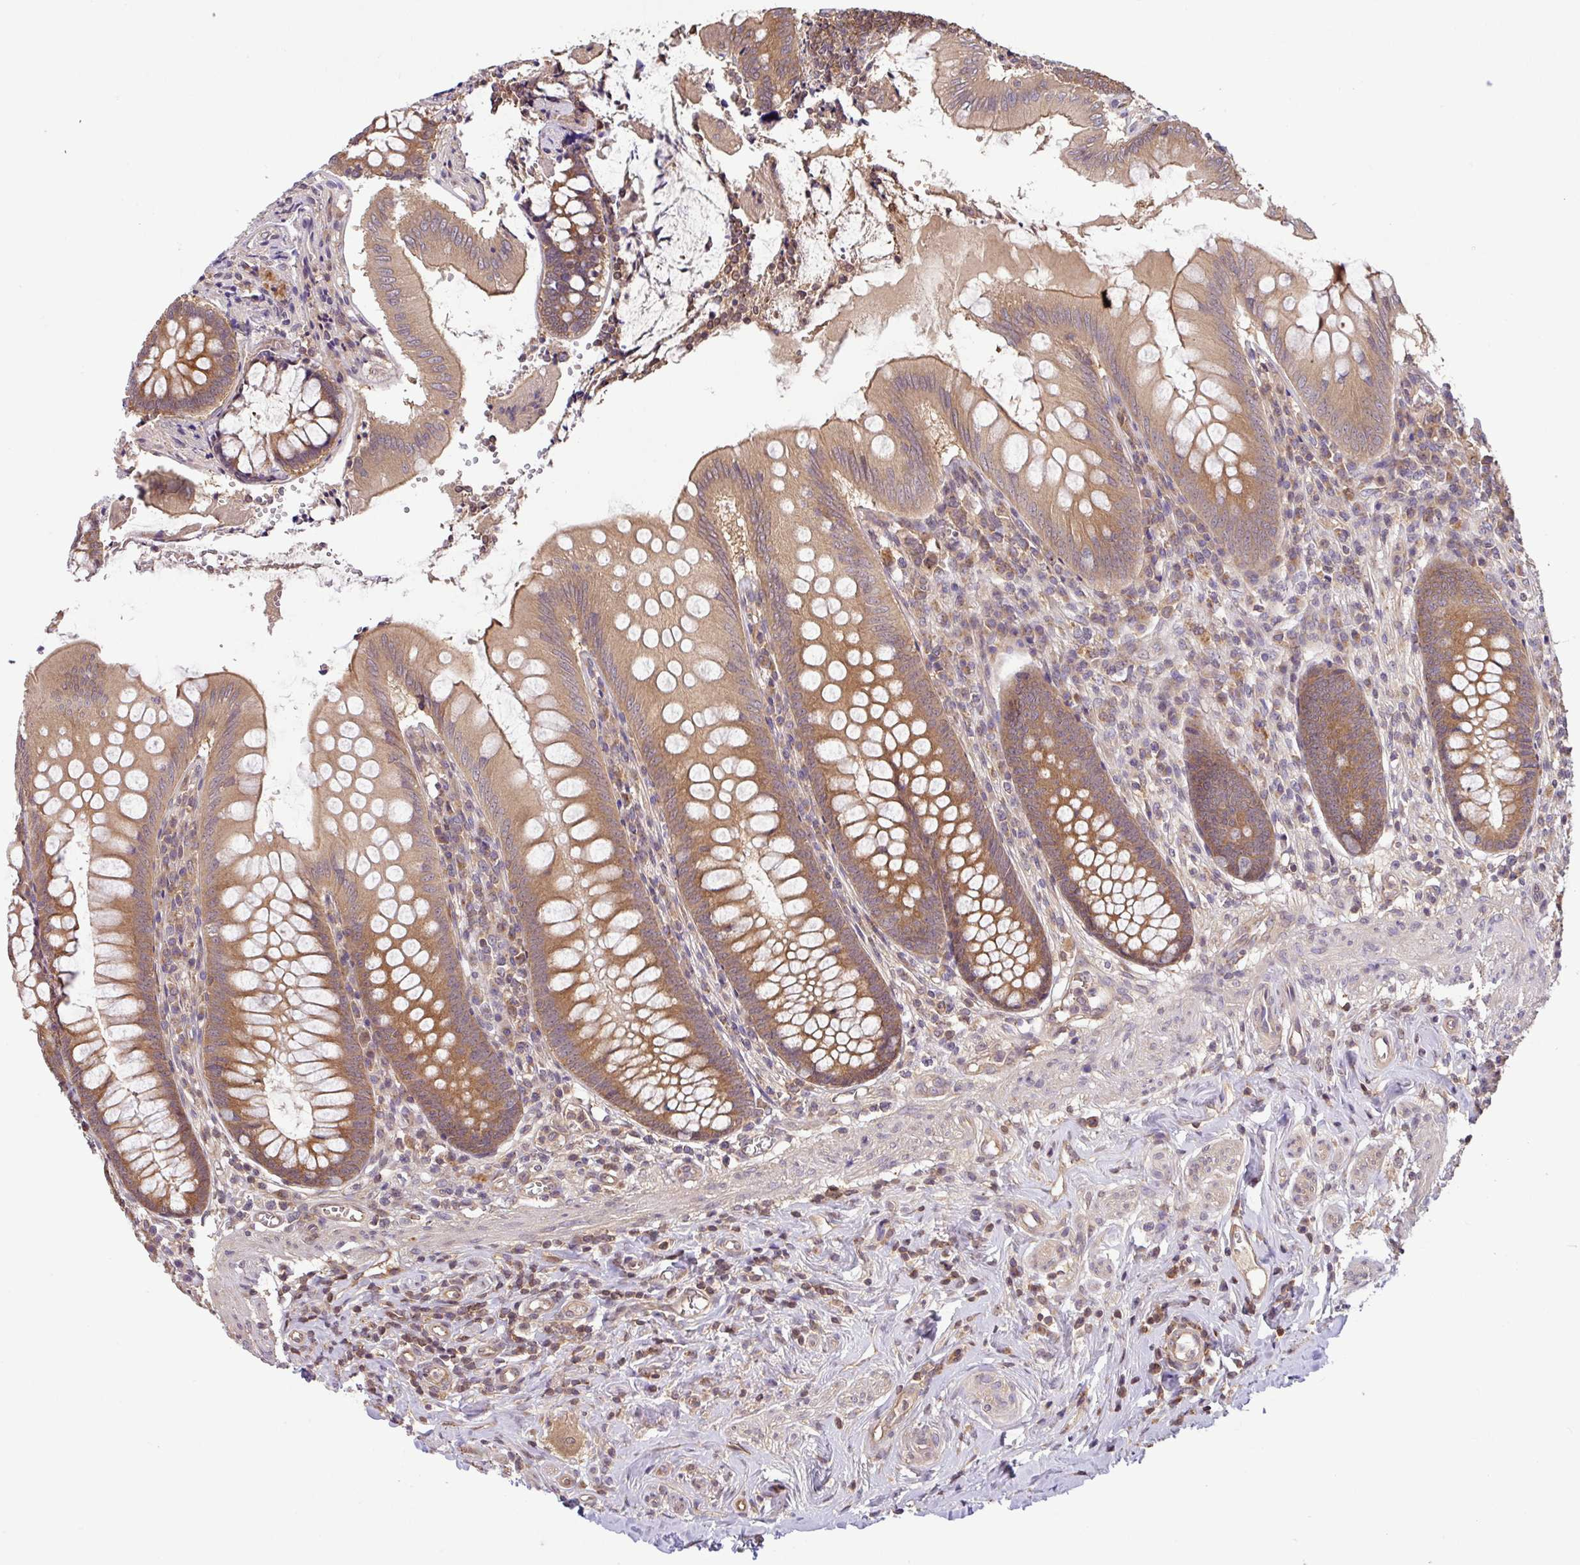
{"staining": {"intensity": "moderate", "quantity": ">75%", "location": "cytoplasmic/membranous"}, "tissue": "appendix", "cell_type": "Glandular cells", "image_type": "normal", "snomed": [{"axis": "morphology", "description": "Normal tissue, NOS"}, {"axis": "topography", "description": "Appendix"}], "caption": "An IHC image of unremarkable tissue is shown. Protein staining in brown highlights moderate cytoplasmic/membranous positivity in appendix within glandular cells.", "gene": "SHB", "patient": {"sex": "female", "age": 51}}